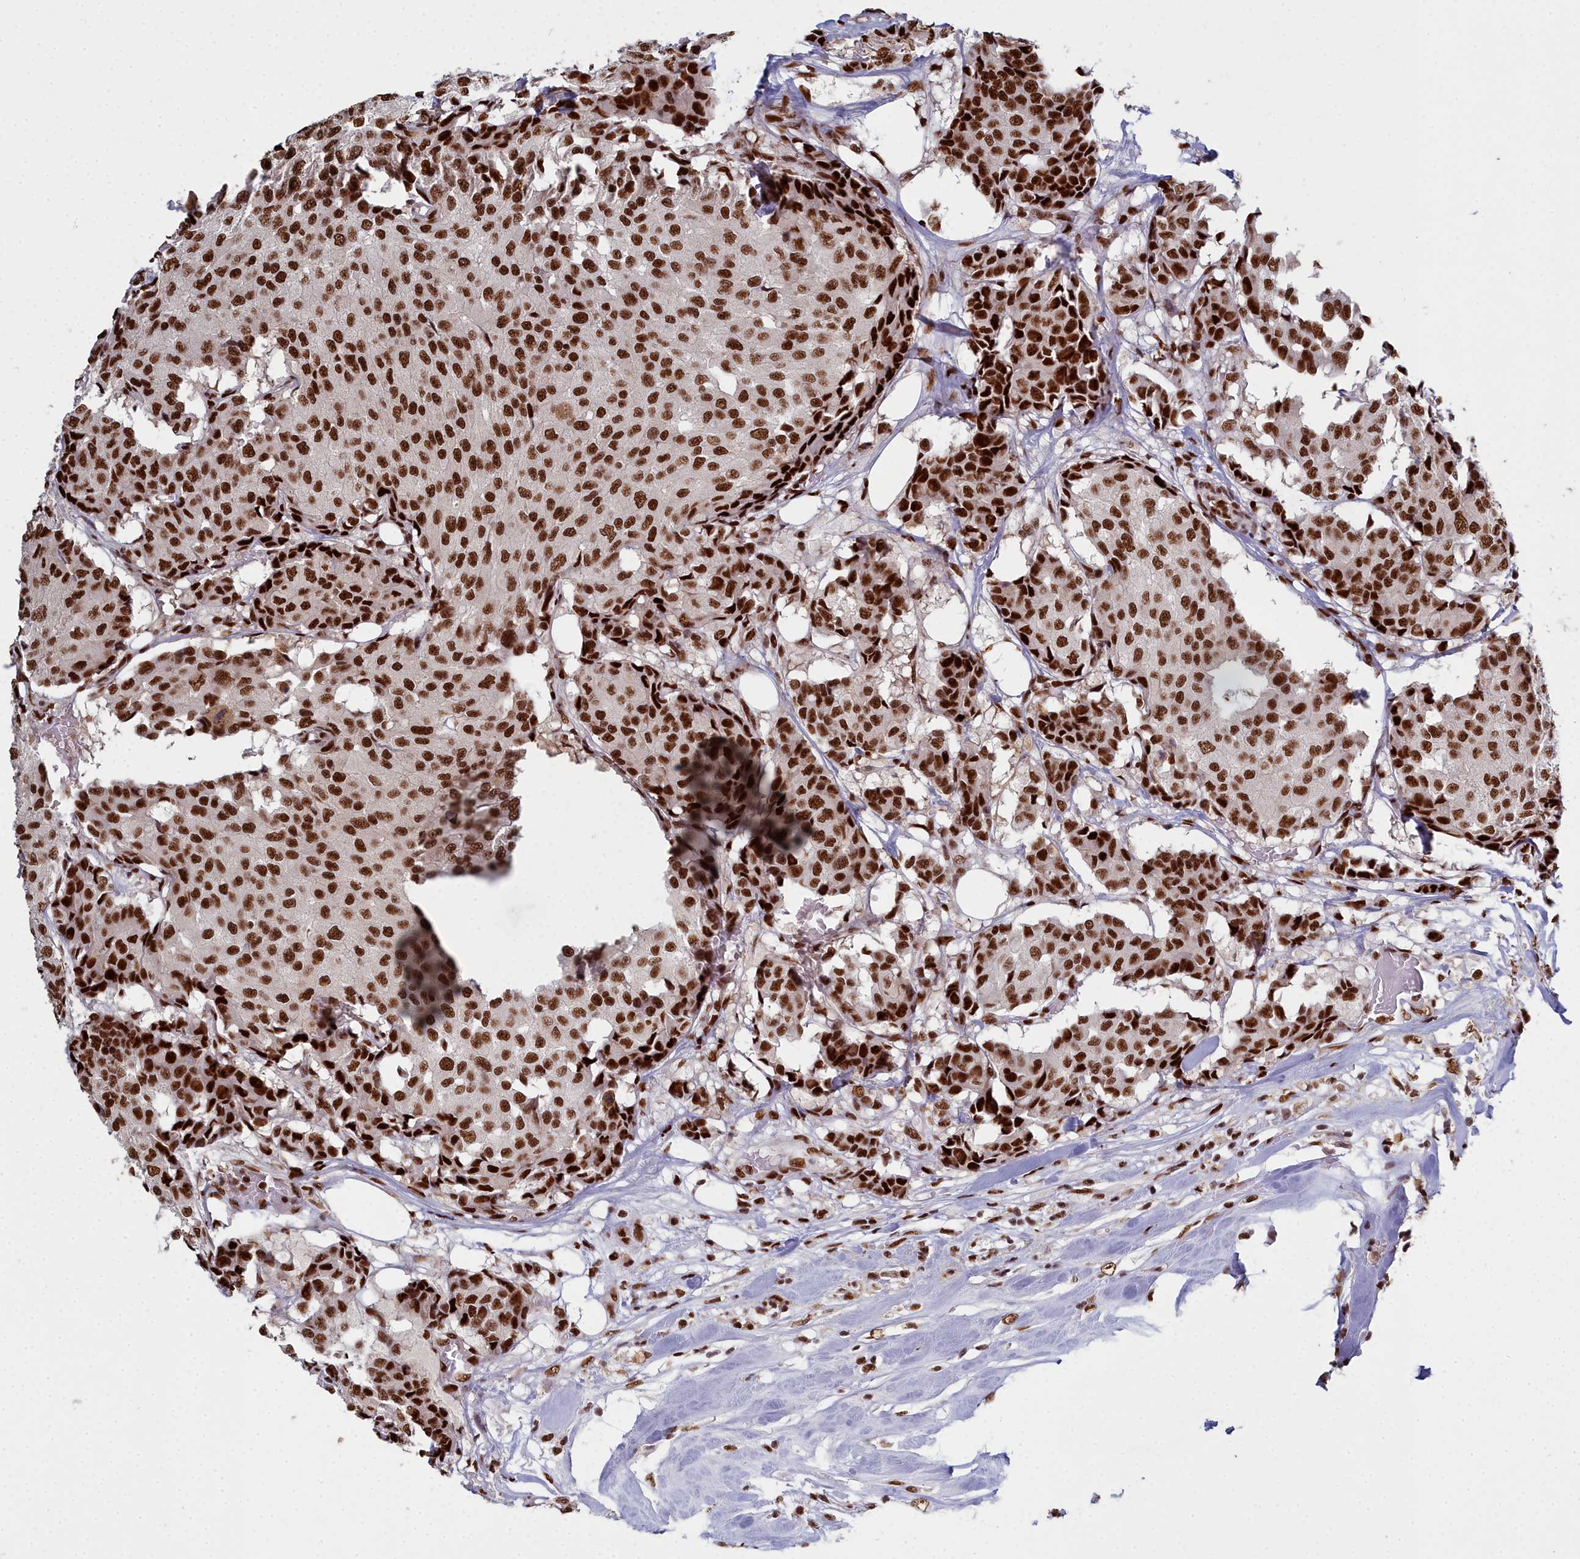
{"staining": {"intensity": "strong", "quantity": ">75%", "location": "nuclear"}, "tissue": "breast cancer", "cell_type": "Tumor cells", "image_type": "cancer", "snomed": [{"axis": "morphology", "description": "Duct carcinoma"}, {"axis": "topography", "description": "Breast"}], "caption": "Tumor cells reveal strong nuclear expression in about >75% of cells in breast cancer (infiltrating ductal carcinoma).", "gene": "SF3B3", "patient": {"sex": "female", "age": 75}}